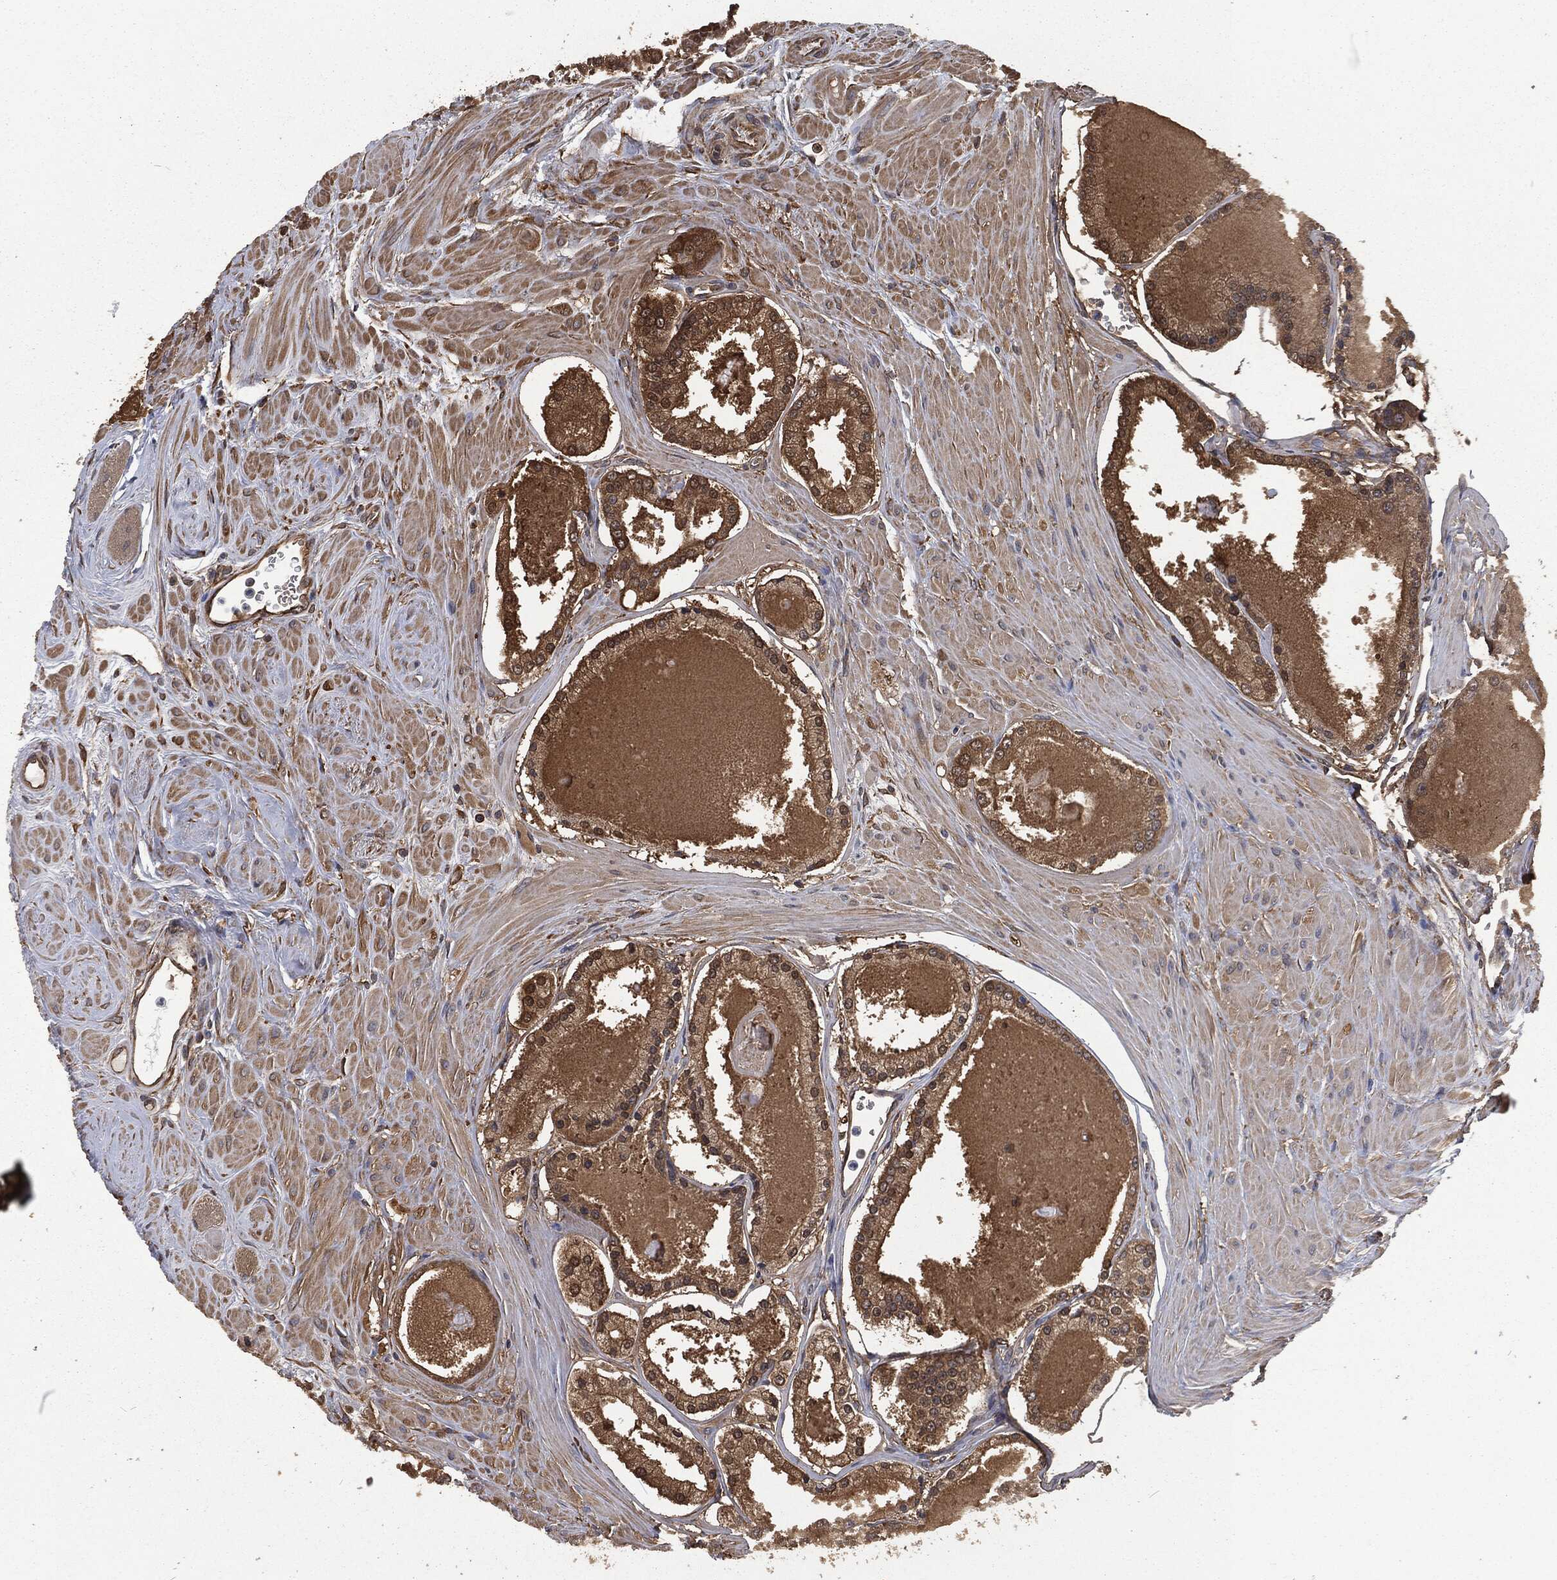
{"staining": {"intensity": "moderate", "quantity": ">75%", "location": "cytoplasmic/membranous"}, "tissue": "prostate cancer", "cell_type": "Tumor cells", "image_type": "cancer", "snomed": [{"axis": "morphology", "description": "Adenocarcinoma, NOS"}, {"axis": "topography", "description": "Prostate"}], "caption": "Brown immunohistochemical staining in adenocarcinoma (prostate) displays moderate cytoplasmic/membranous expression in about >75% of tumor cells. (brown staining indicates protein expression, while blue staining denotes nuclei).", "gene": "PRDX4", "patient": {"sex": "male", "age": 61}}